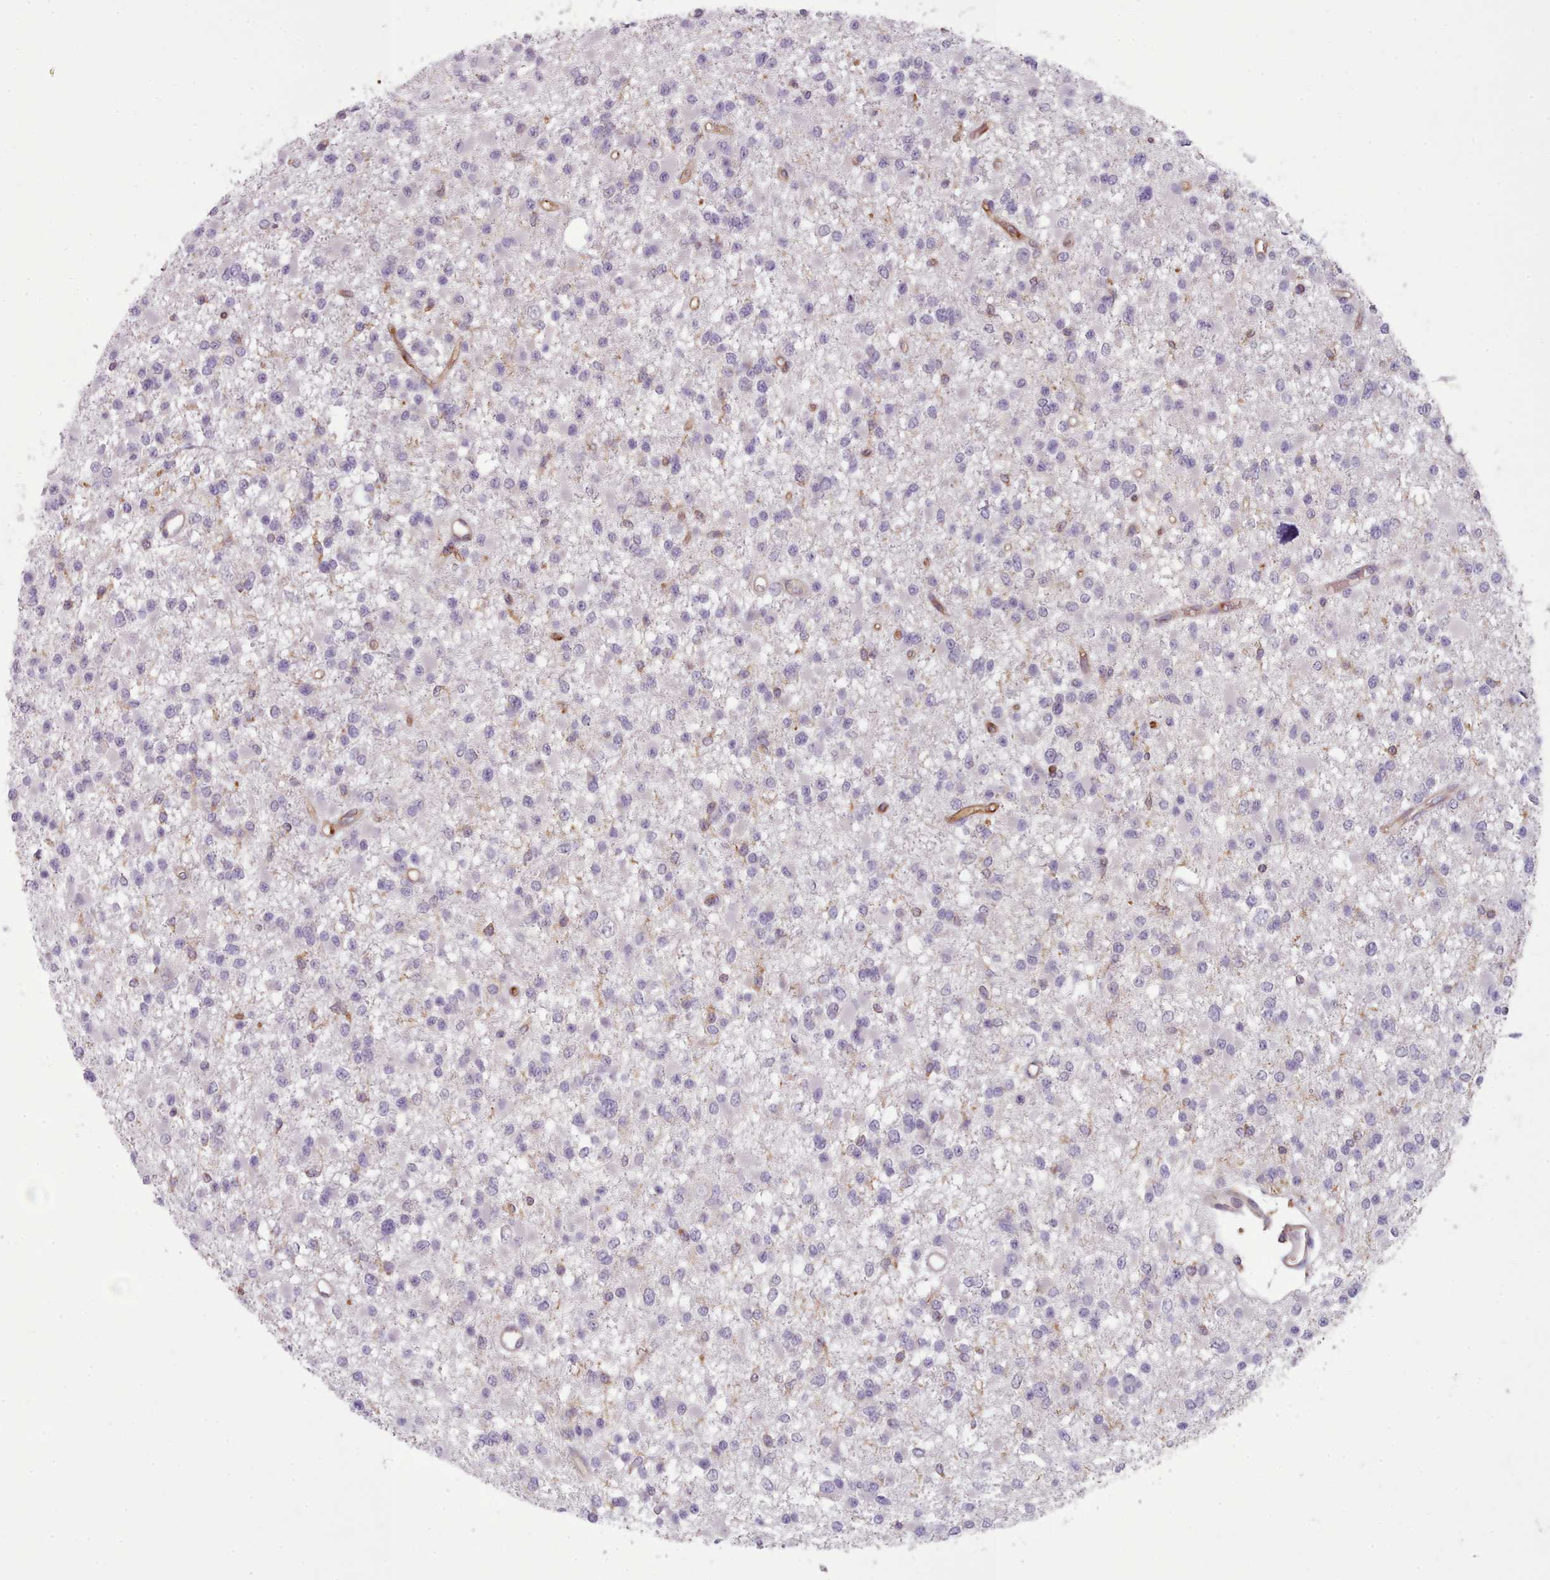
{"staining": {"intensity": "negative", "quantity": "none", "location": "none"}, "tissue": "glioma", "cell_type": "Tumor cells", "image_type": "cancer", "snomed": [{"axis": "morphology", "description": "Glioma, malignant, Low grade"}, {"axis": "topography", "description": "Brain"}], "caption": "Immunohistochemistry of human glioma shows no staining in tumor cells.", "gene": "CD300LF", "patient": {"sex": "female", "age": 22}}